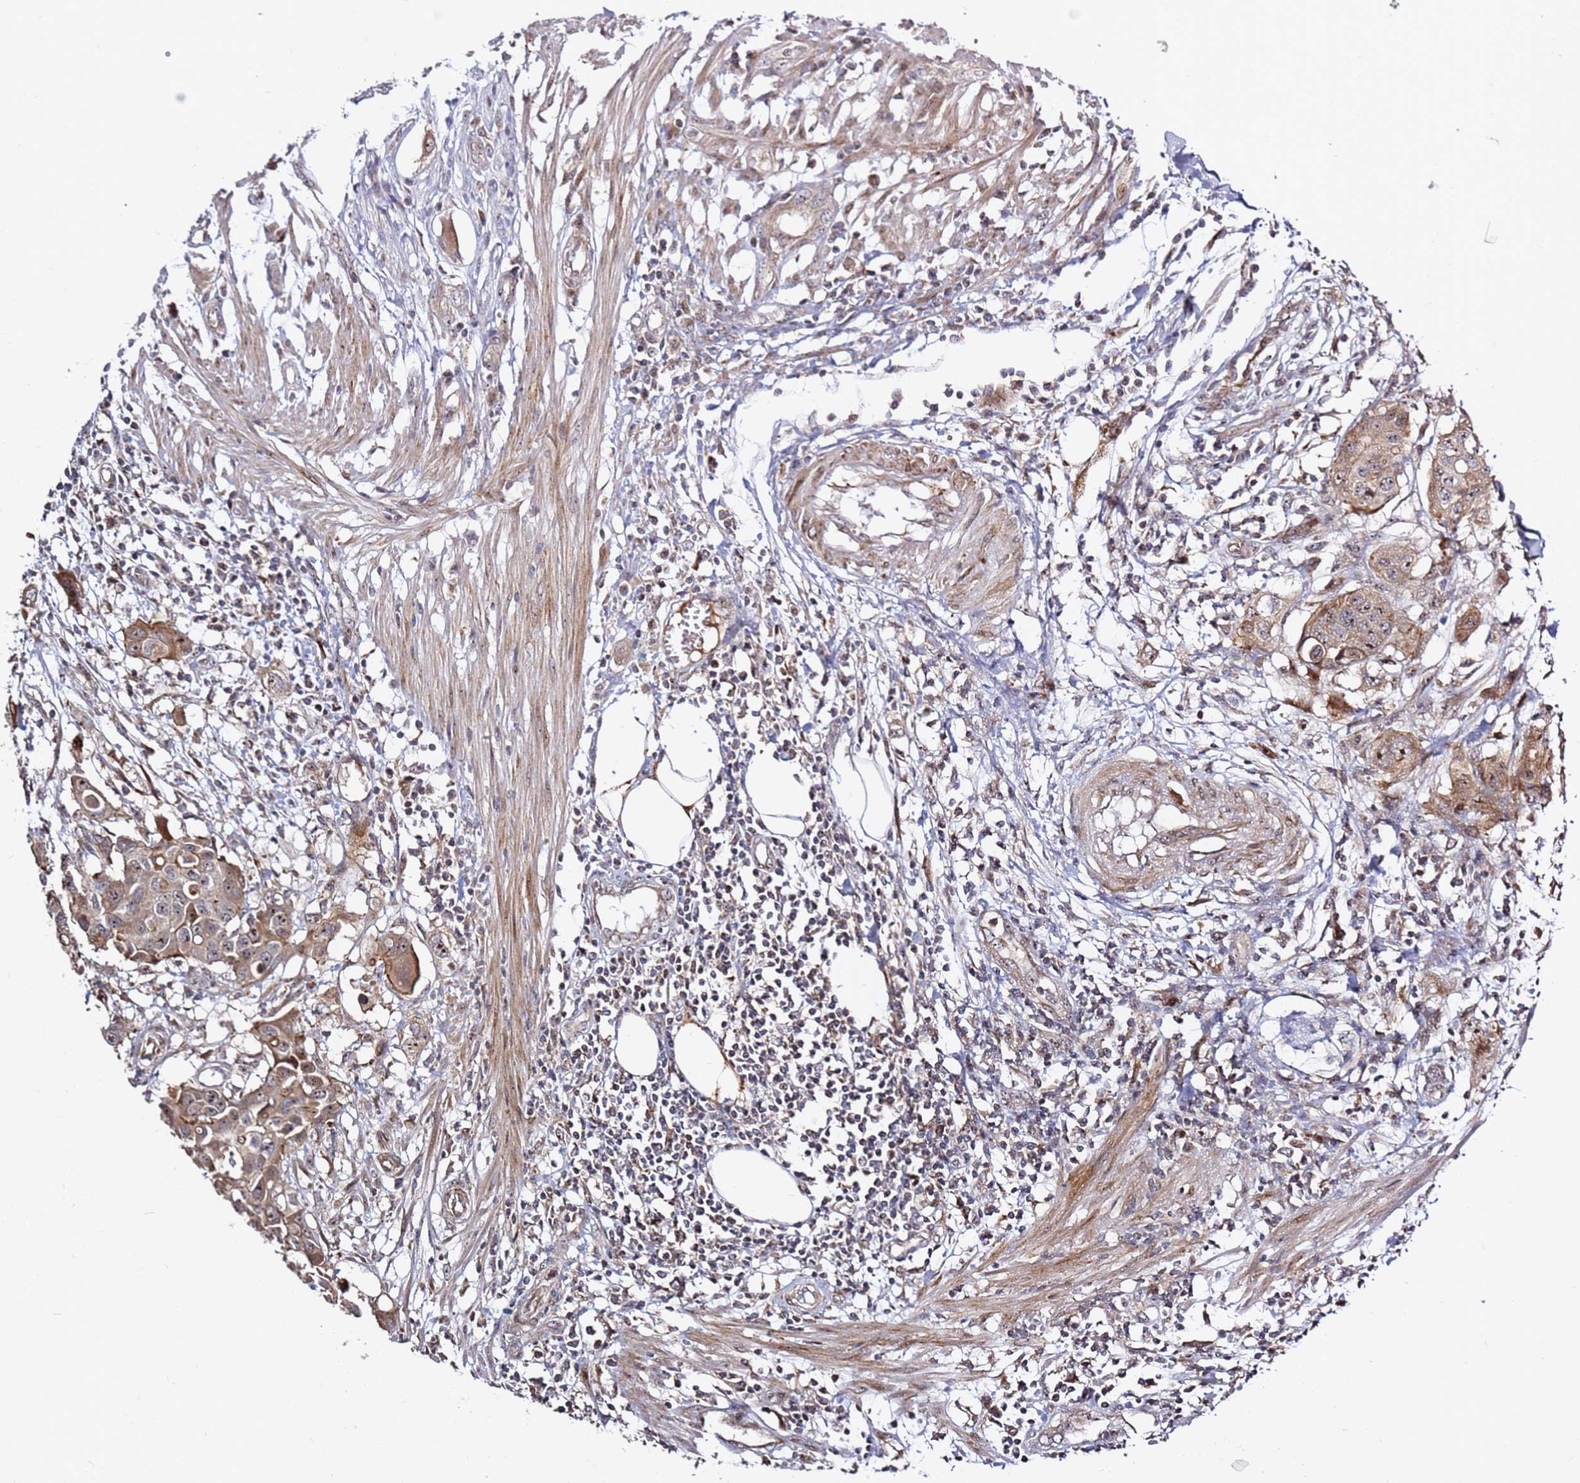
{"staining": {"intensity": "moderate", "quantity": ">75%", "location": "cytoplasmic/membranous,nuclear"}, "tissue": "colorectal cancer", "cell_type": "Tumor cells", "image_type": "cancer", "snomed": [{"axis": "morphology", "description": "Adenocarcinoma, NOS"}, {"axis": "topography", "description": "Colon"}], "caption": "This micrograph demonstrates colorectal cancer stained with IHC to label a protein in brown. The cytoplasmic/membranous and nuclear of tumor cells show moderate positivity for the protein. Nuclei are counter-stained blue.", "gene": "KIF25", "patient": {"sex": "male", "age": 77}}